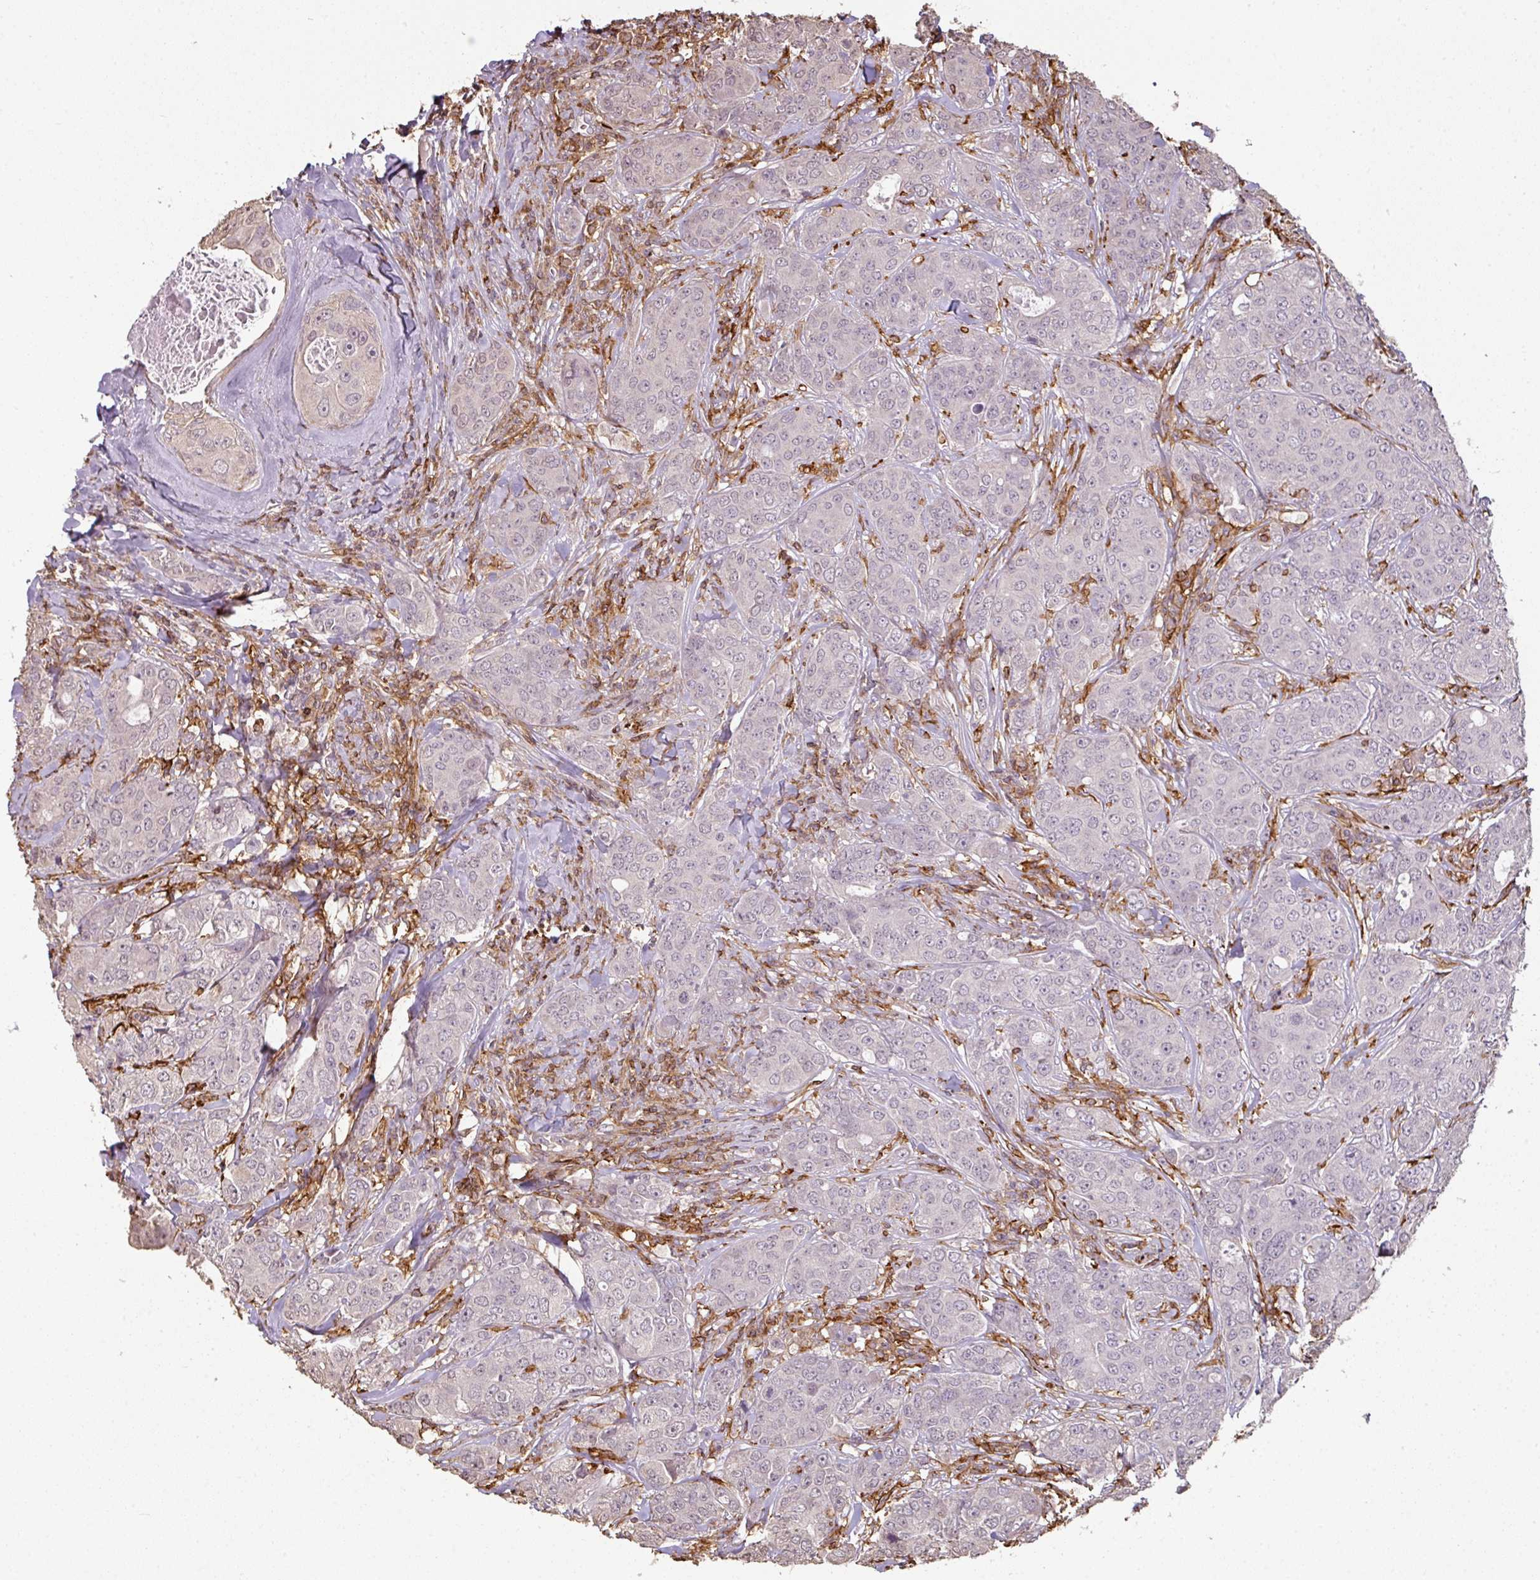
{"staining": {"intensity": "negative", "quantity": "none", "location": "none"}, "tissue": "breast cancer", "cell_type": "Tumor cells", "image_type": "cancer", "snomed": [{"axis": "morphology", "description": "Duct carcinoma"}, {"axis": "topography", "description": "Breast"}], "caption": "A high-resolution micrograph shows immunohistochemistry staining of intraductal carcinoma (breast), which reveals no significant expression in tumor cells.", "gene": "OLFML2B", "patient": {"sex": "female", "age": 43}}